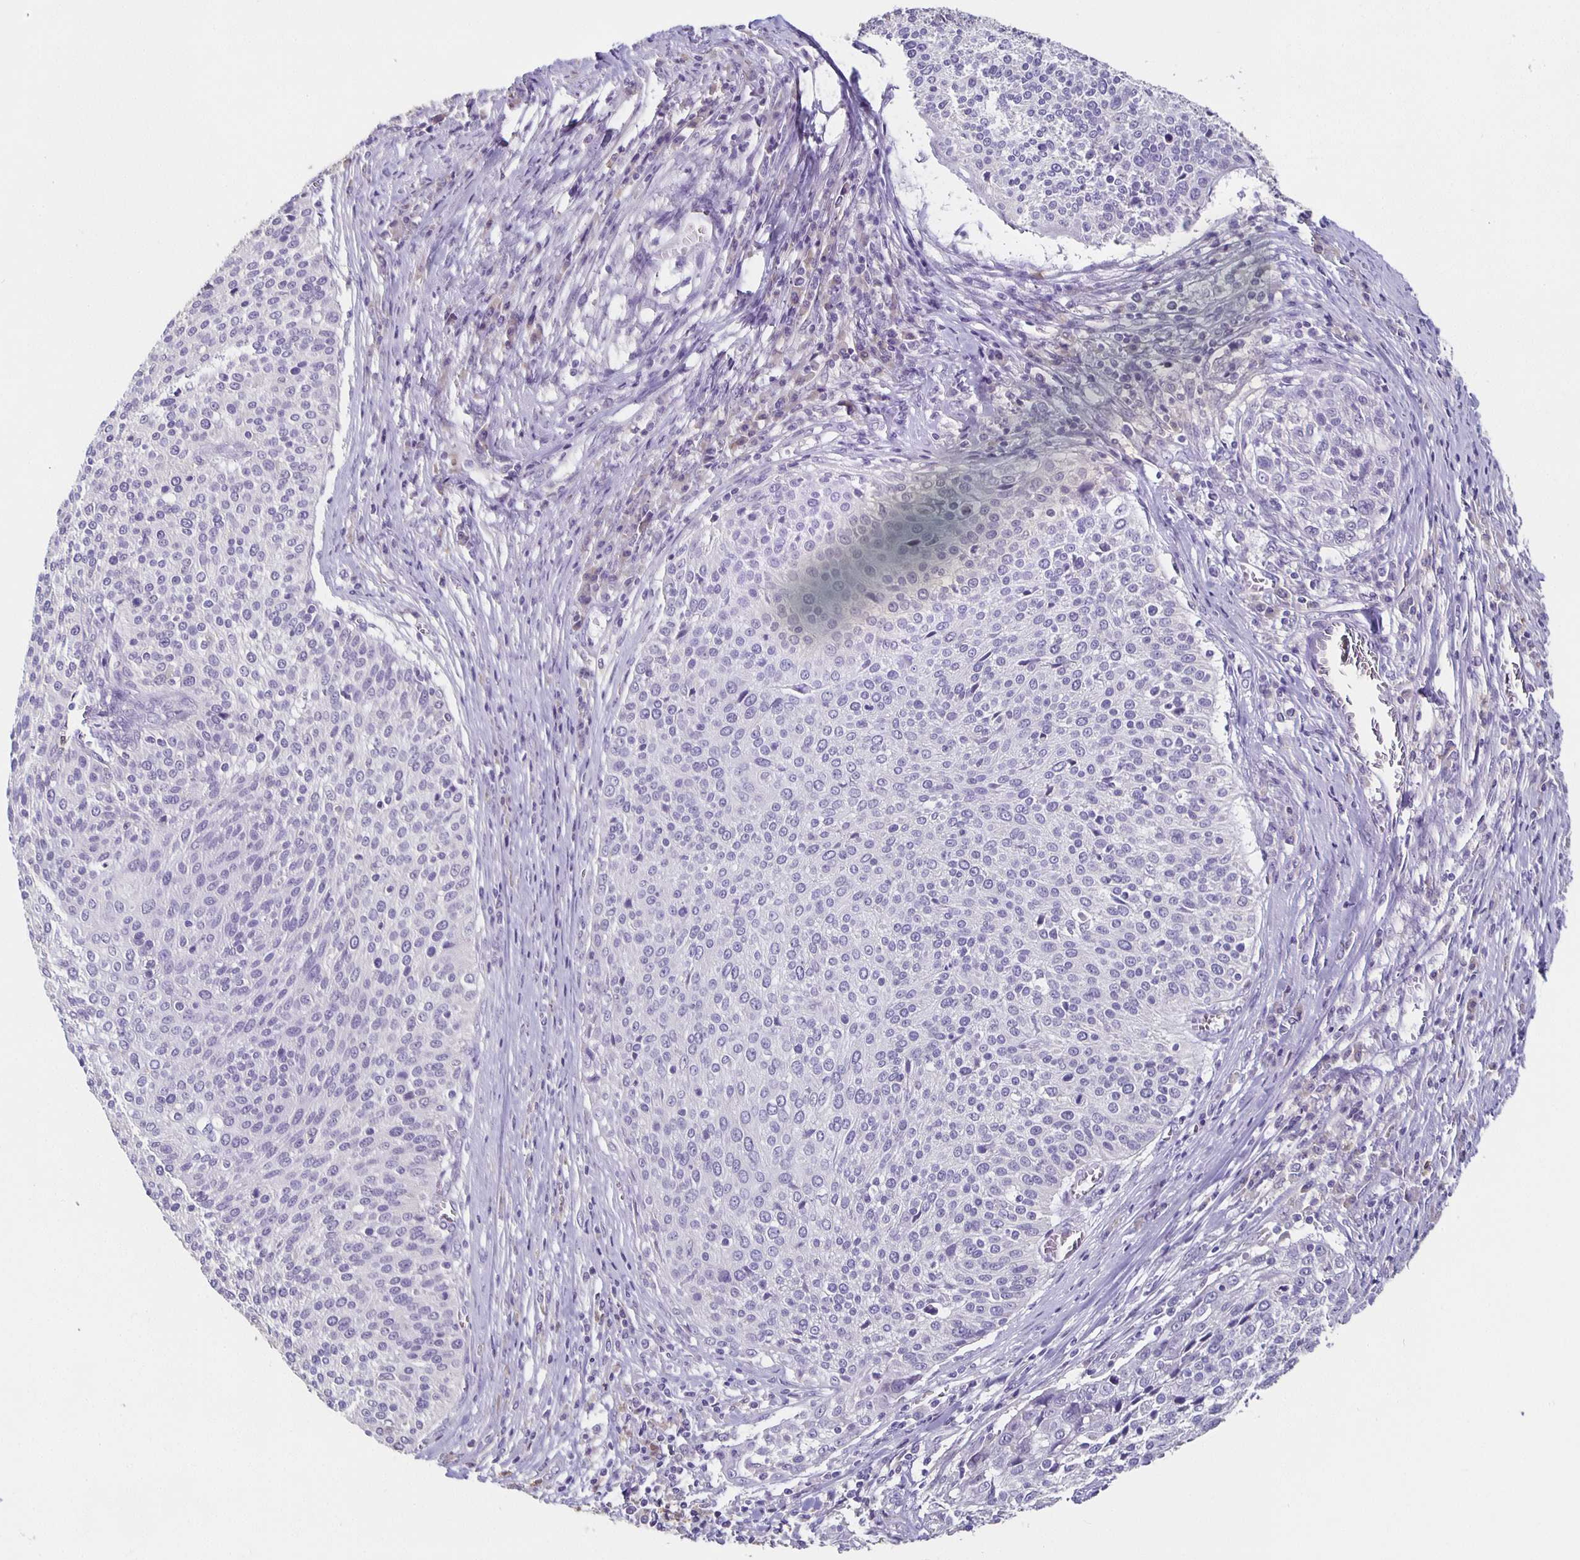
{"staining": {"intensity": "negative", "quantity": "none", "location": "none"}, "tissue": "cervical cancer", "cell_type": "Tumor cells", "image_type": "cancer", "snomed": [{"axis": "morphology", "description": "Squamous cell carcinoma, NOS"}, {"axis": "topography", "description": "Cervix"}], "caption": "Immunohistochemistry micrograph of cervical squamous cell carcinoma stained for a protein (brown), which exhibits no positivity in tumor cells.", "gene": "GPX4", "patient": {"sex": "female", "age": 31}}